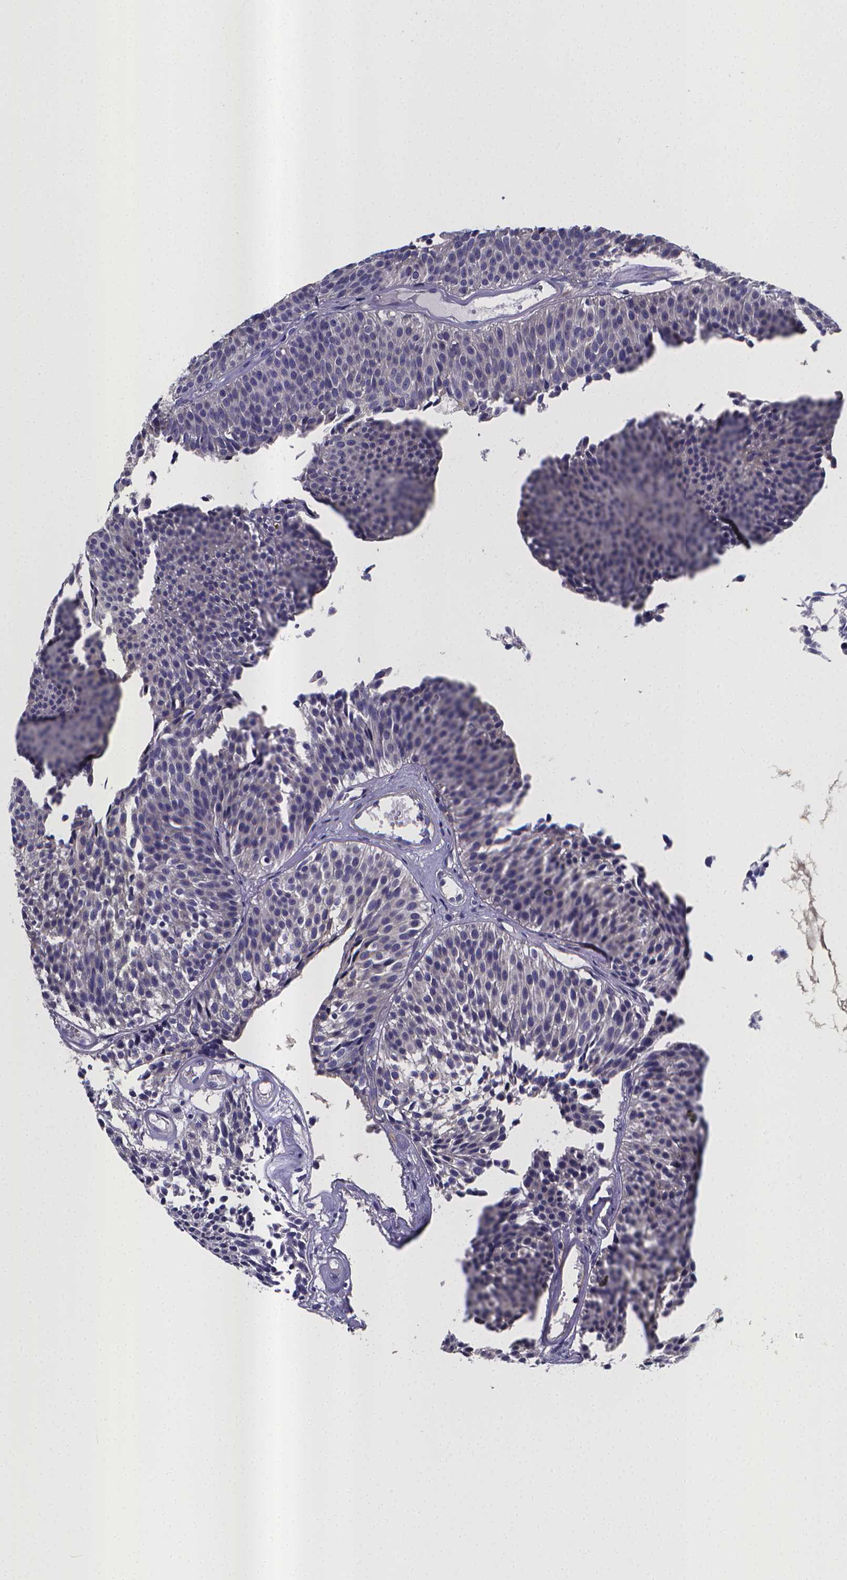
{"staining": {"intensity": "negative", "quantity": "none", "location": "none"}, "tissue": "urothelial cancer", "cell_type": "Tumor cells", "image_type": "cancer", "snomed": [{"axis": "morphology", "description": "Urothelial carcinoma, Low grade"}, {"axis": "topography", "description": "Urinary bladder"}], "caption": "There is no significant positivity in tumor cells of urothelial cancer.", "gene": "RERG", "patient": {"sex": "male", "age": 63}}